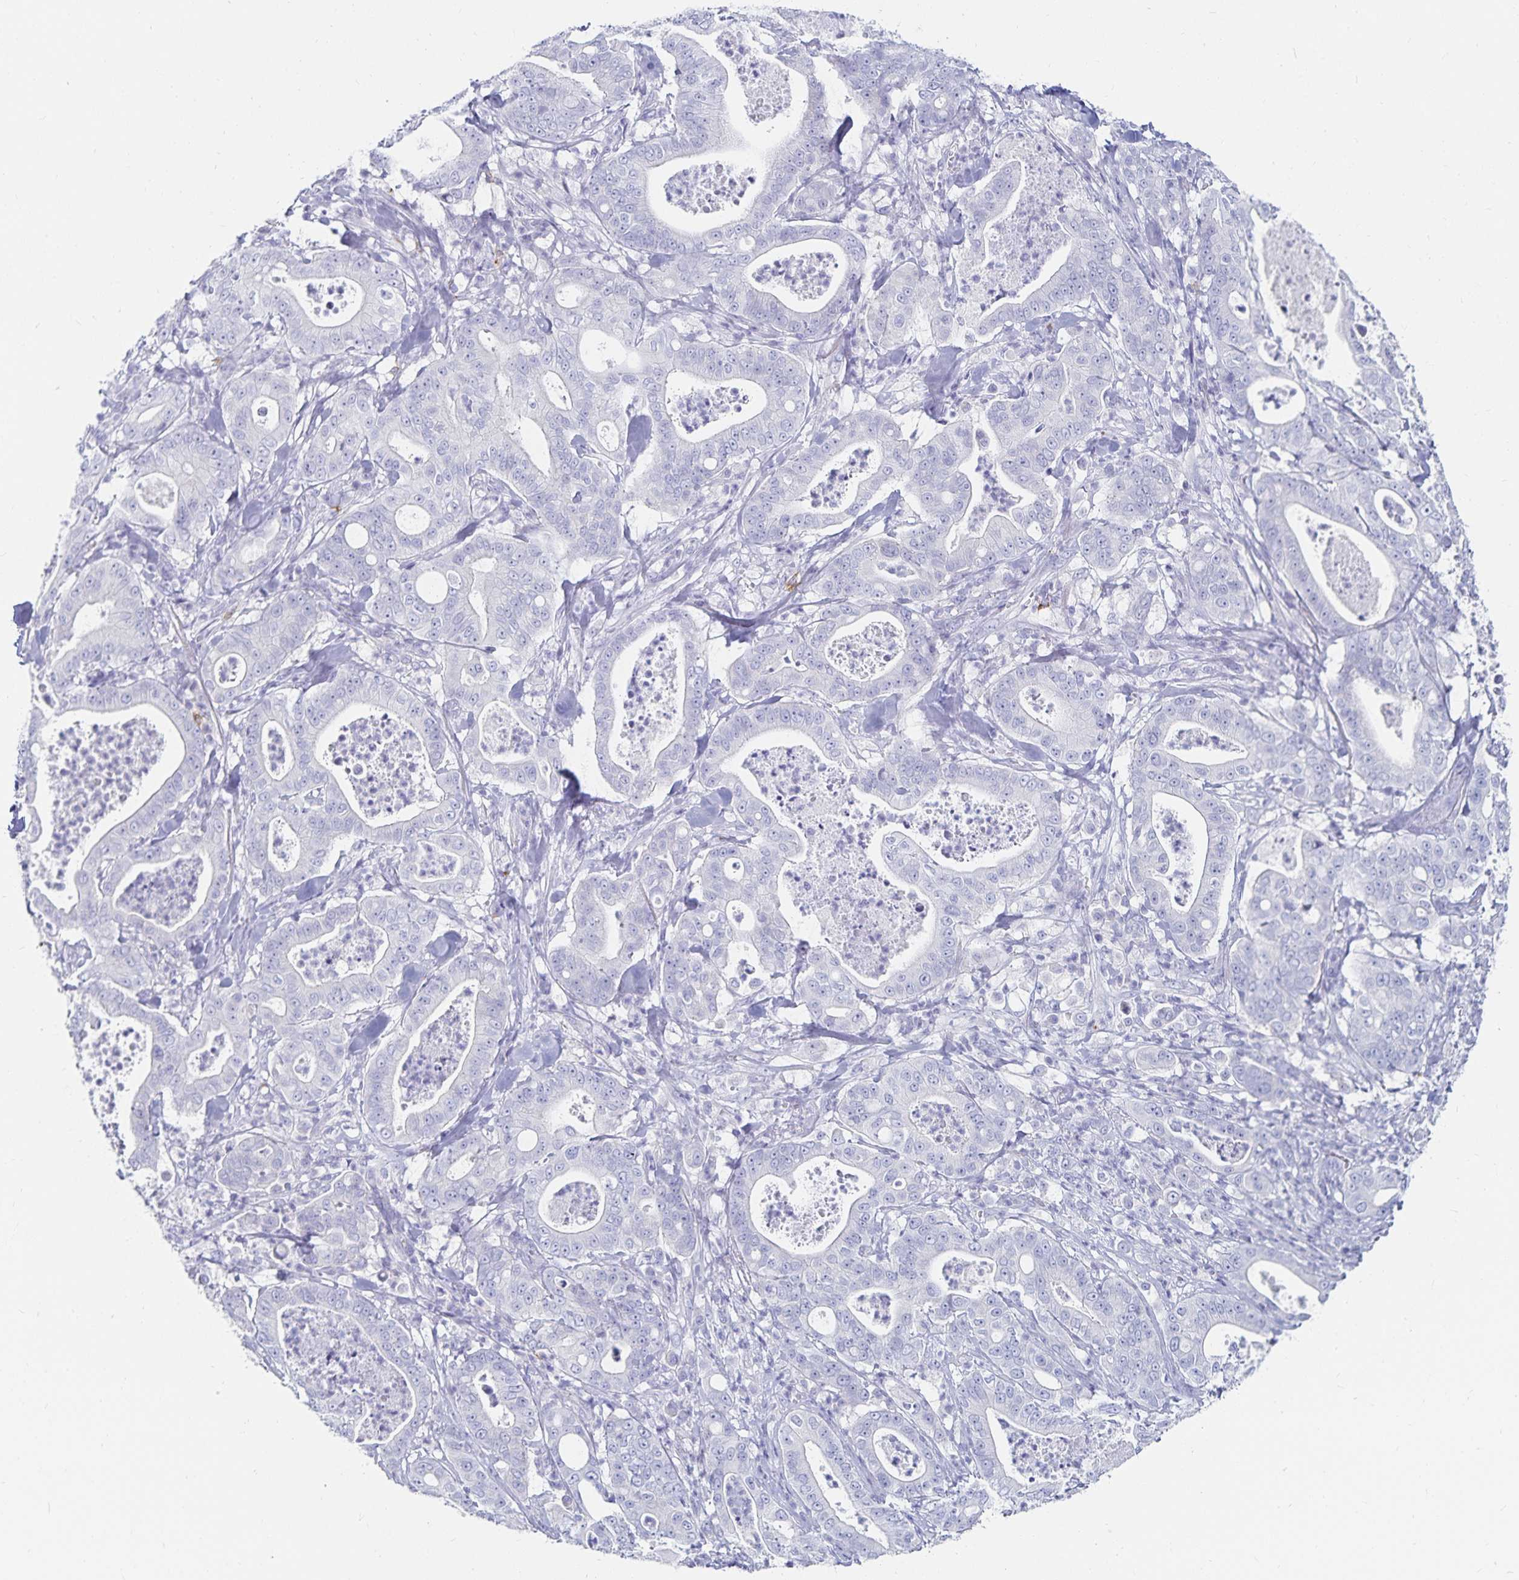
{"staining": {"intensity": "negative", "quantity": "none", "location": "none"}, "tissue": "pancreatic cancer", "cell_type": "Tumor cells", "image_type": "cancer", "snomed": [{"axis": "morphology", "description": "Adenocarcinoma, NOS"}, {"axis": "topography", "description": "Pancreas"}], "caption": "Immunohistochemistry photomicrograph of human pancreatic adenocarcinoma stained for a protein (brown), which exhibits no expression in tumor cells.", "gene": "TNIP1", "patient": {"sex": "male", "age": 71}}